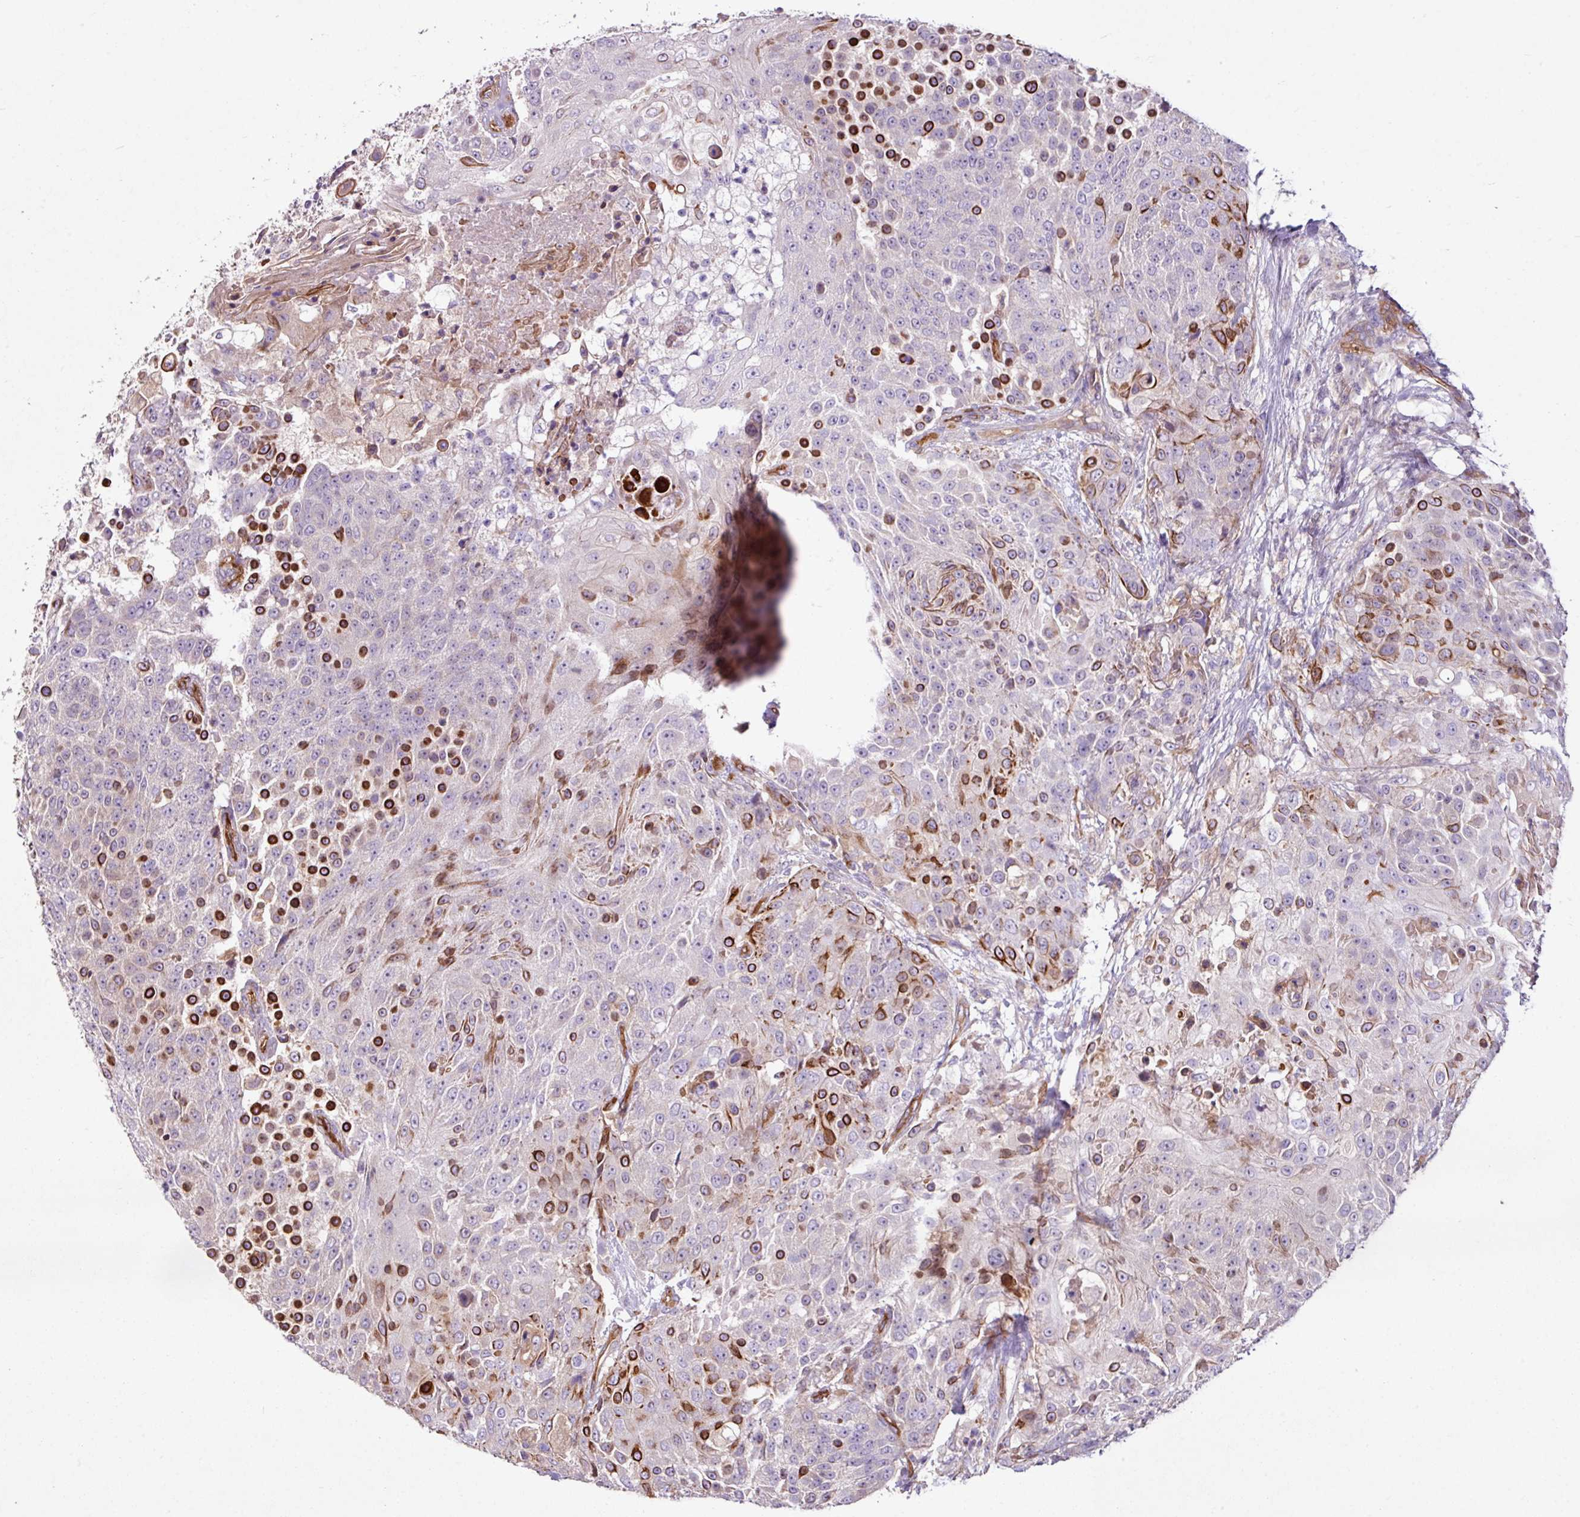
{"staining": {"intensity": "strong", "quantity": "<25%", "location": "cytoplasmic/membranous"}, "tissue": "urothelial cancer", "cell_type": "Tumor cells", "image_type": "cancer", "snomed": [{"axis": "morphology", "description": "Urothelial carcinoma, High grade"}, {"axis": "topography", "description": "Urinary bladder"}], "caption": "The immunohistochemical stain labels strong cytoplasmic/membranous staining in tumor cells of urothelial cancer tissue.", "gene": "ZNF106", "patient": {"sex": "female", "age": 63}}